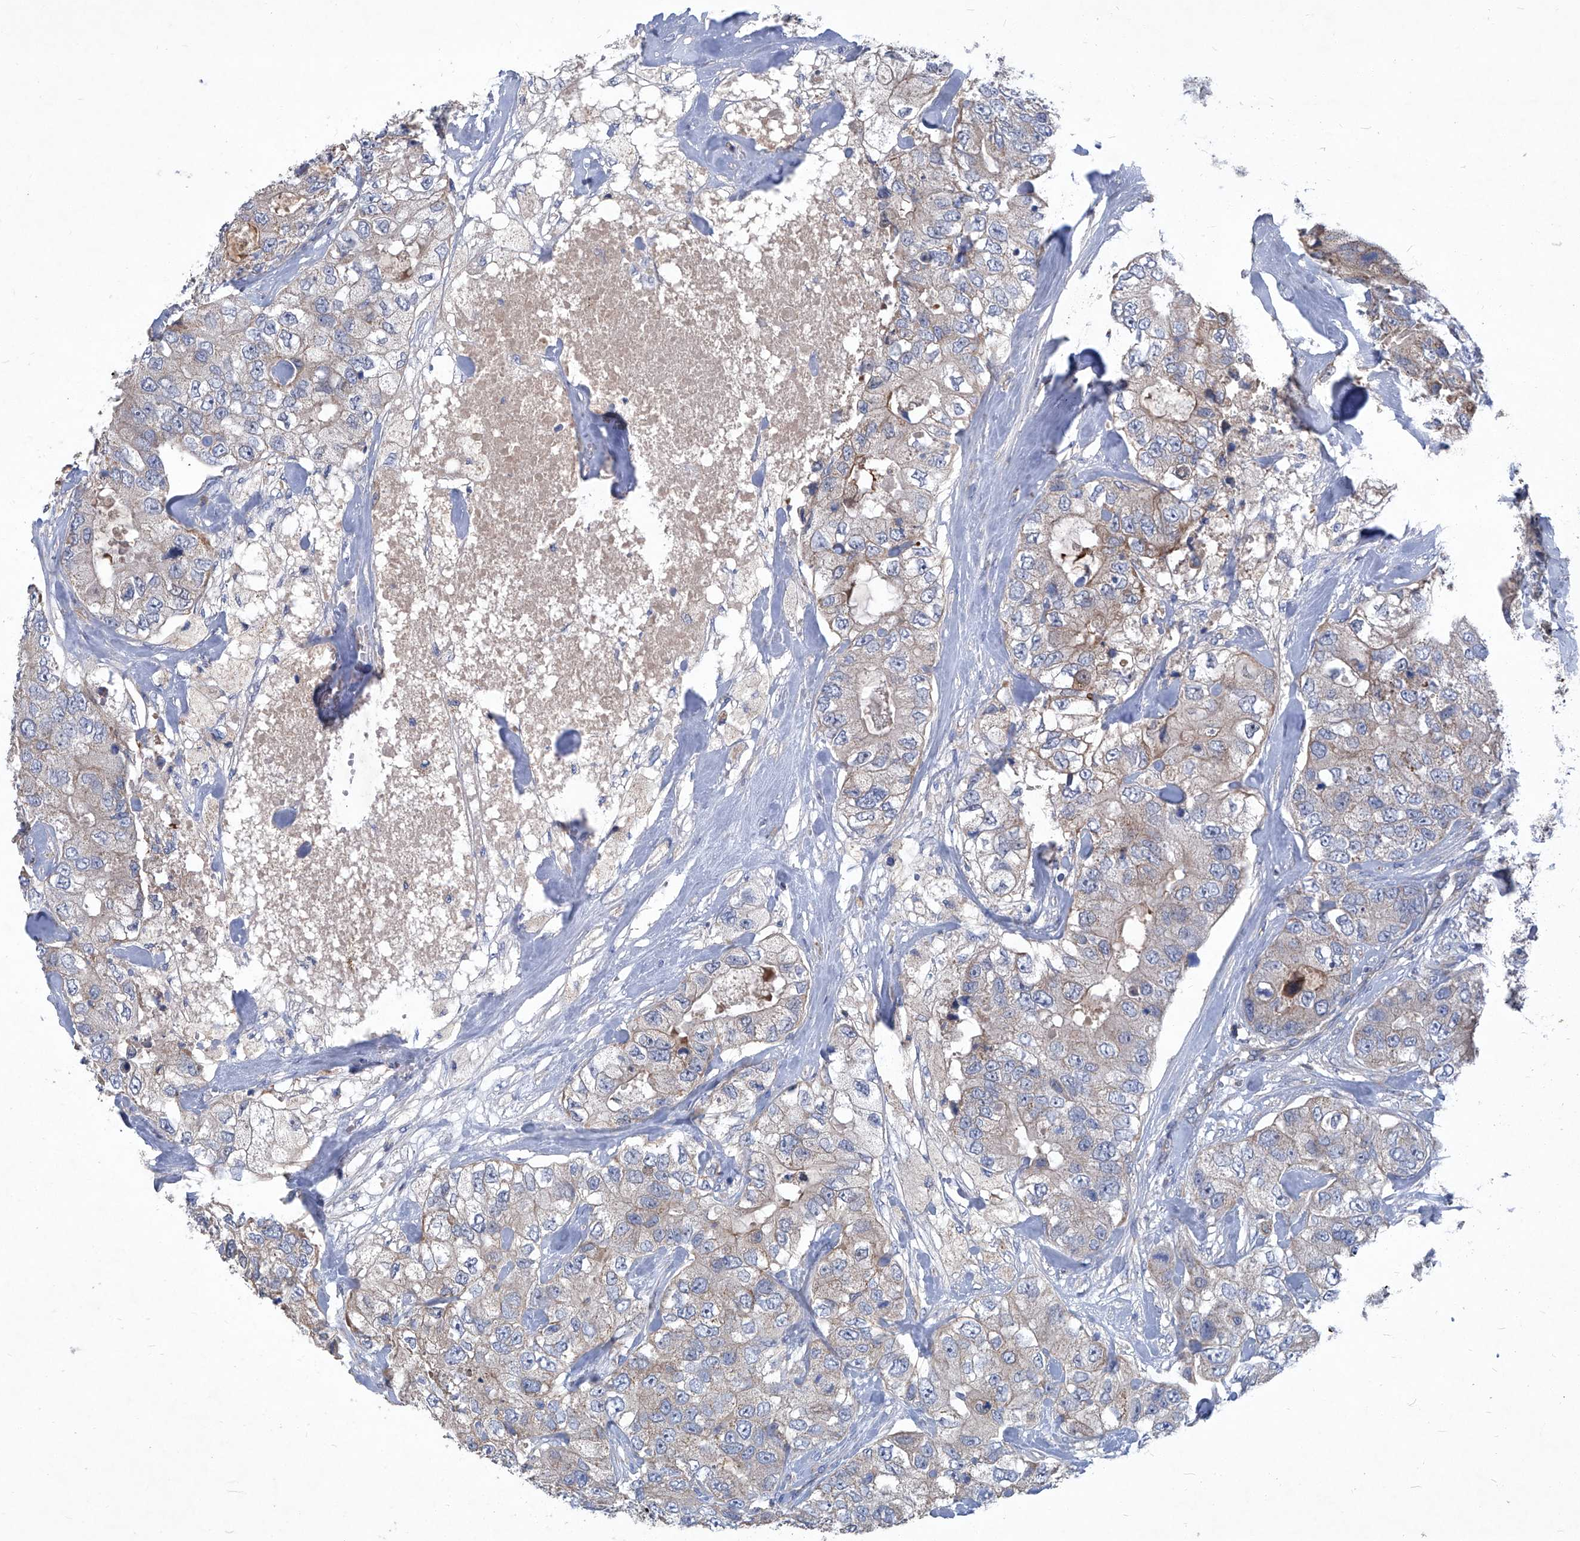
{"staining": {"intensity": "weak", "quantity": "<25%", "location": "cytoplasmic/membranous"}, "tissue": "breast cancer", "cell_type": "Tumor cells", "image_type": "cancer", "snomed": [{"axis": "morphology", "description": "Duct carcinoma"}, {"axis": "topography", "description": "Breast"}], "caption": "A micrograph of breast cancer (invasive ductal carcinoma) stained for a protein shows no brown staining in tumor cells. (Stains: DAB immunohistochemistry (IHC) with hematoxylin counter stain, Microscopy: brightfield microscopy at high magnification).", "gene": "EPHA8", "patient": {"sex": "female", "age": 62}}